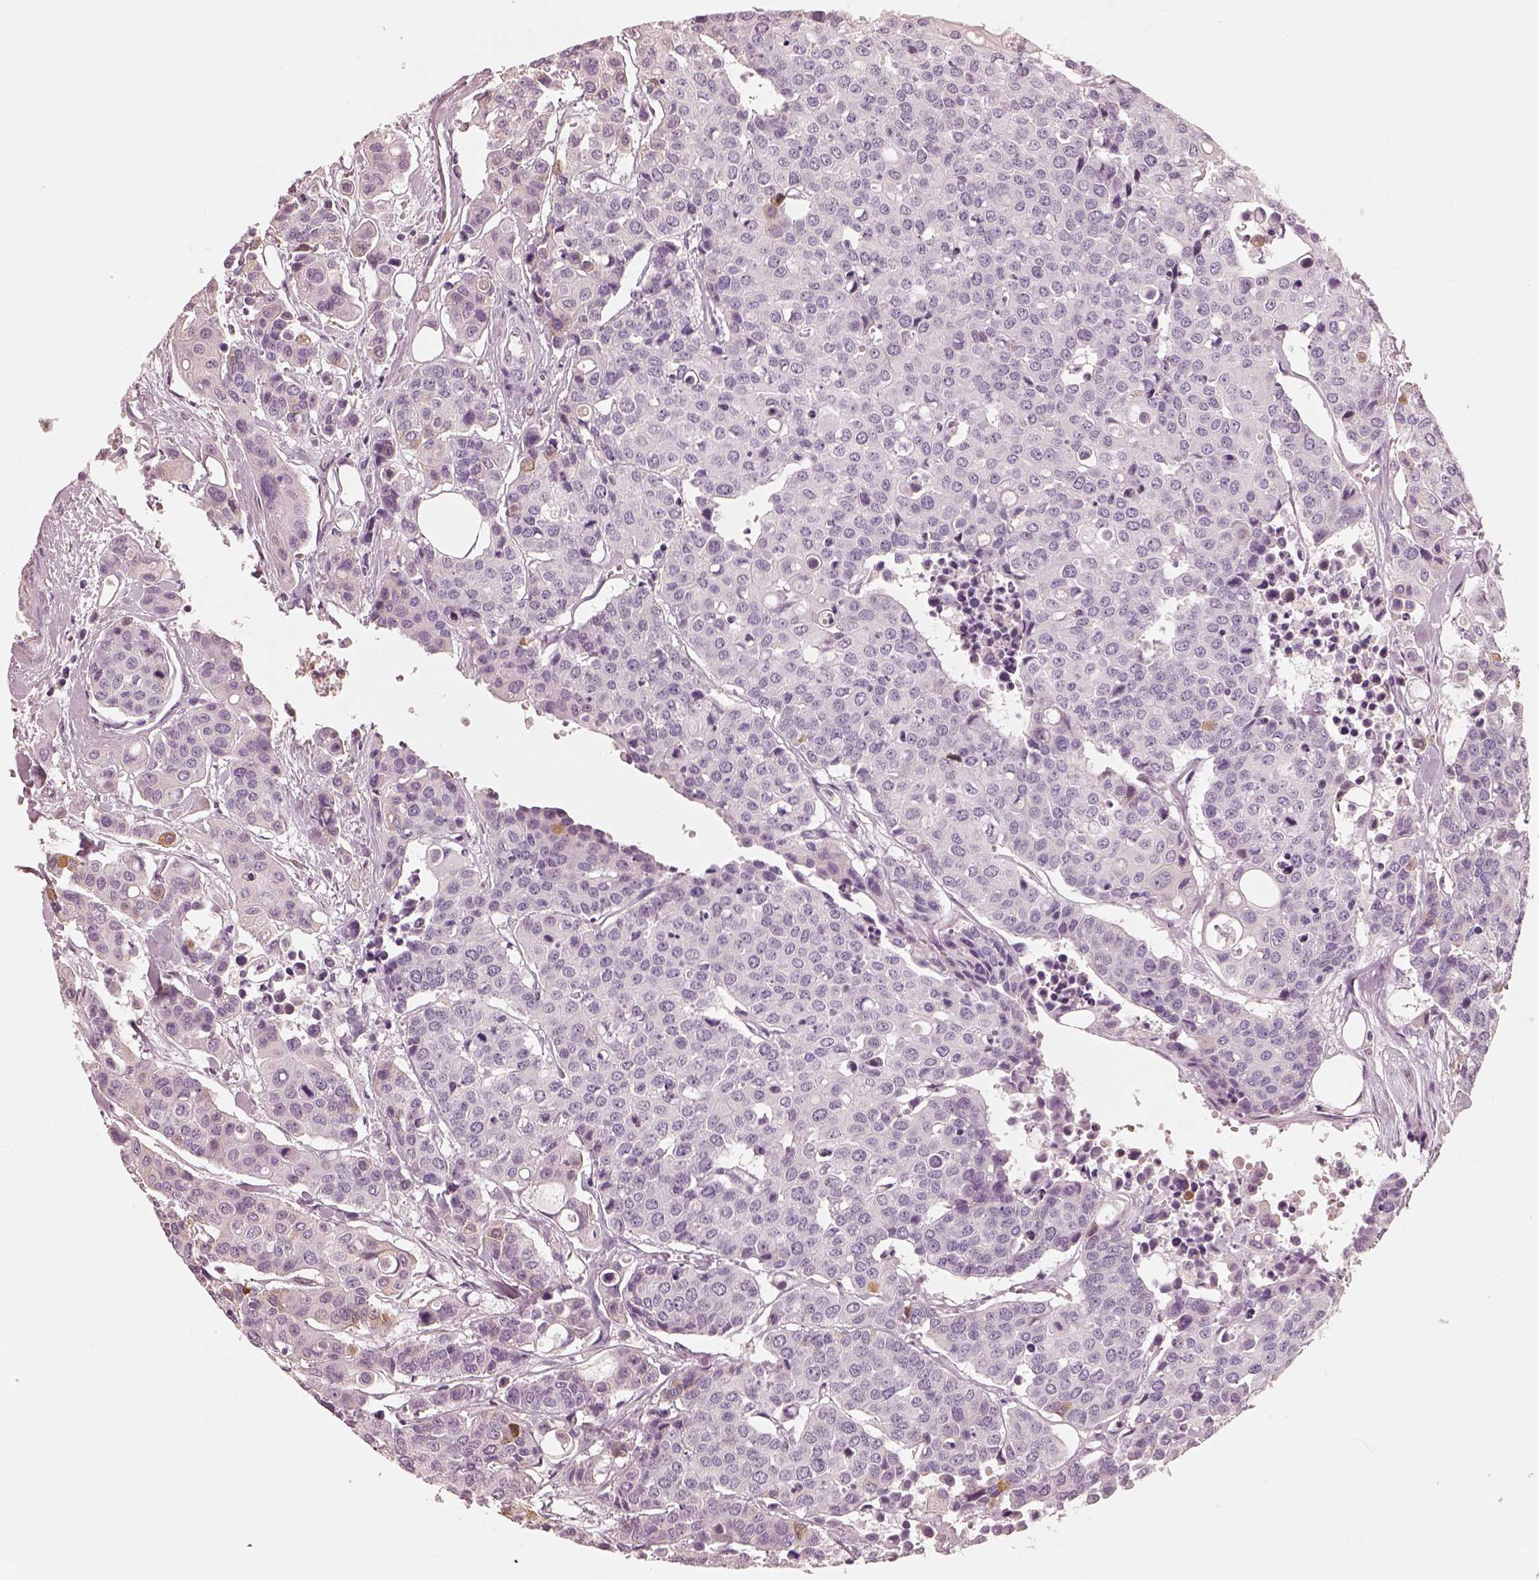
{"staining": {"intensity": "negative", "quantity": "none", "location": "none"}, "tissue": "carcinoid", "cell_type": "Tumor cells", "image_type": "cancer", "snomed": [{"axis": "morphology", "description": "Carcinoid, malignant, NOS"}, {"axis": "topography", "description": "Colon"}], "caption": "Tumor cells are negative for protein expression in human carcinoid (malignant).", "gene": "RS1", "patient": {"sex": "male", "age": 81}}